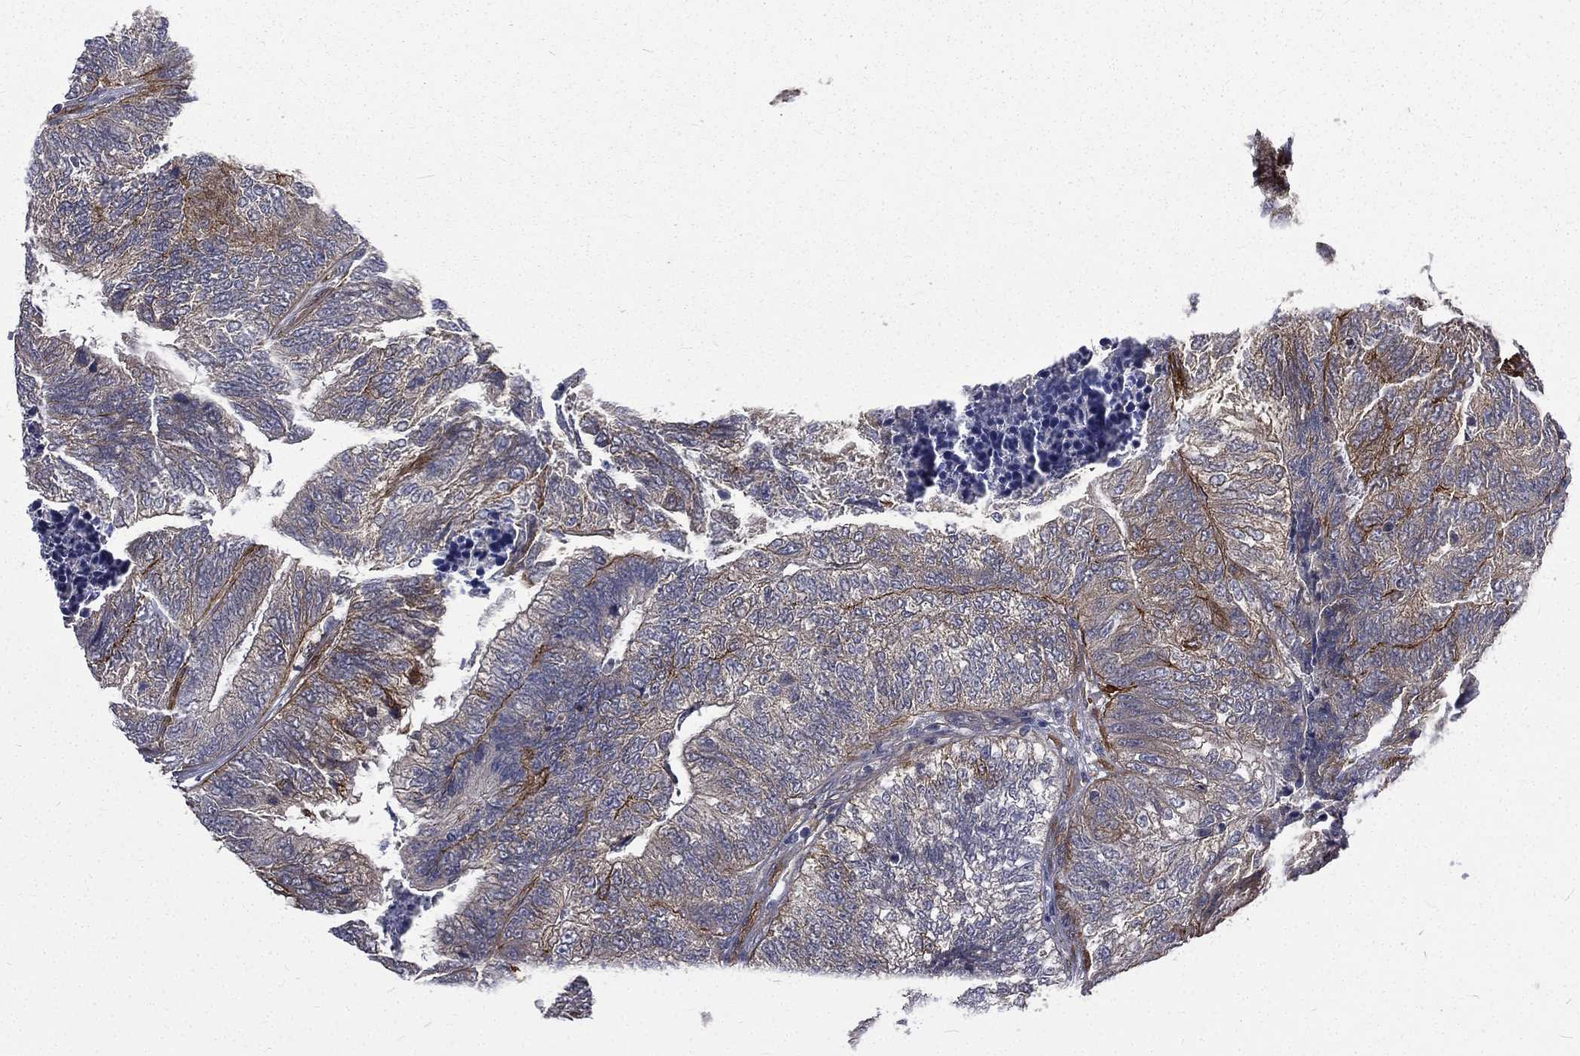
{"staining": {"intensity": "weak", "quantity": "<25%", "location": "cytoplasmic/membranous"}, "tissue": "colorectal cancer", "cell_type": "Tumor cells", "image_type": "cancer", "snomed": [{"axis": "morphology", "description": "Adenocarcinoma, NOS"}, {"axis": "topography", "description": "Colon"}], "caption": "Micrograph shows no protein staining in tumor cells of adenocarcinoma (colorectal) tissue. (DAB immunohistochemistry (IHC) with hematoxylin counter stain).", "gene": "PPFIBP1", "patient": {"sex": "female", "age": 67}}